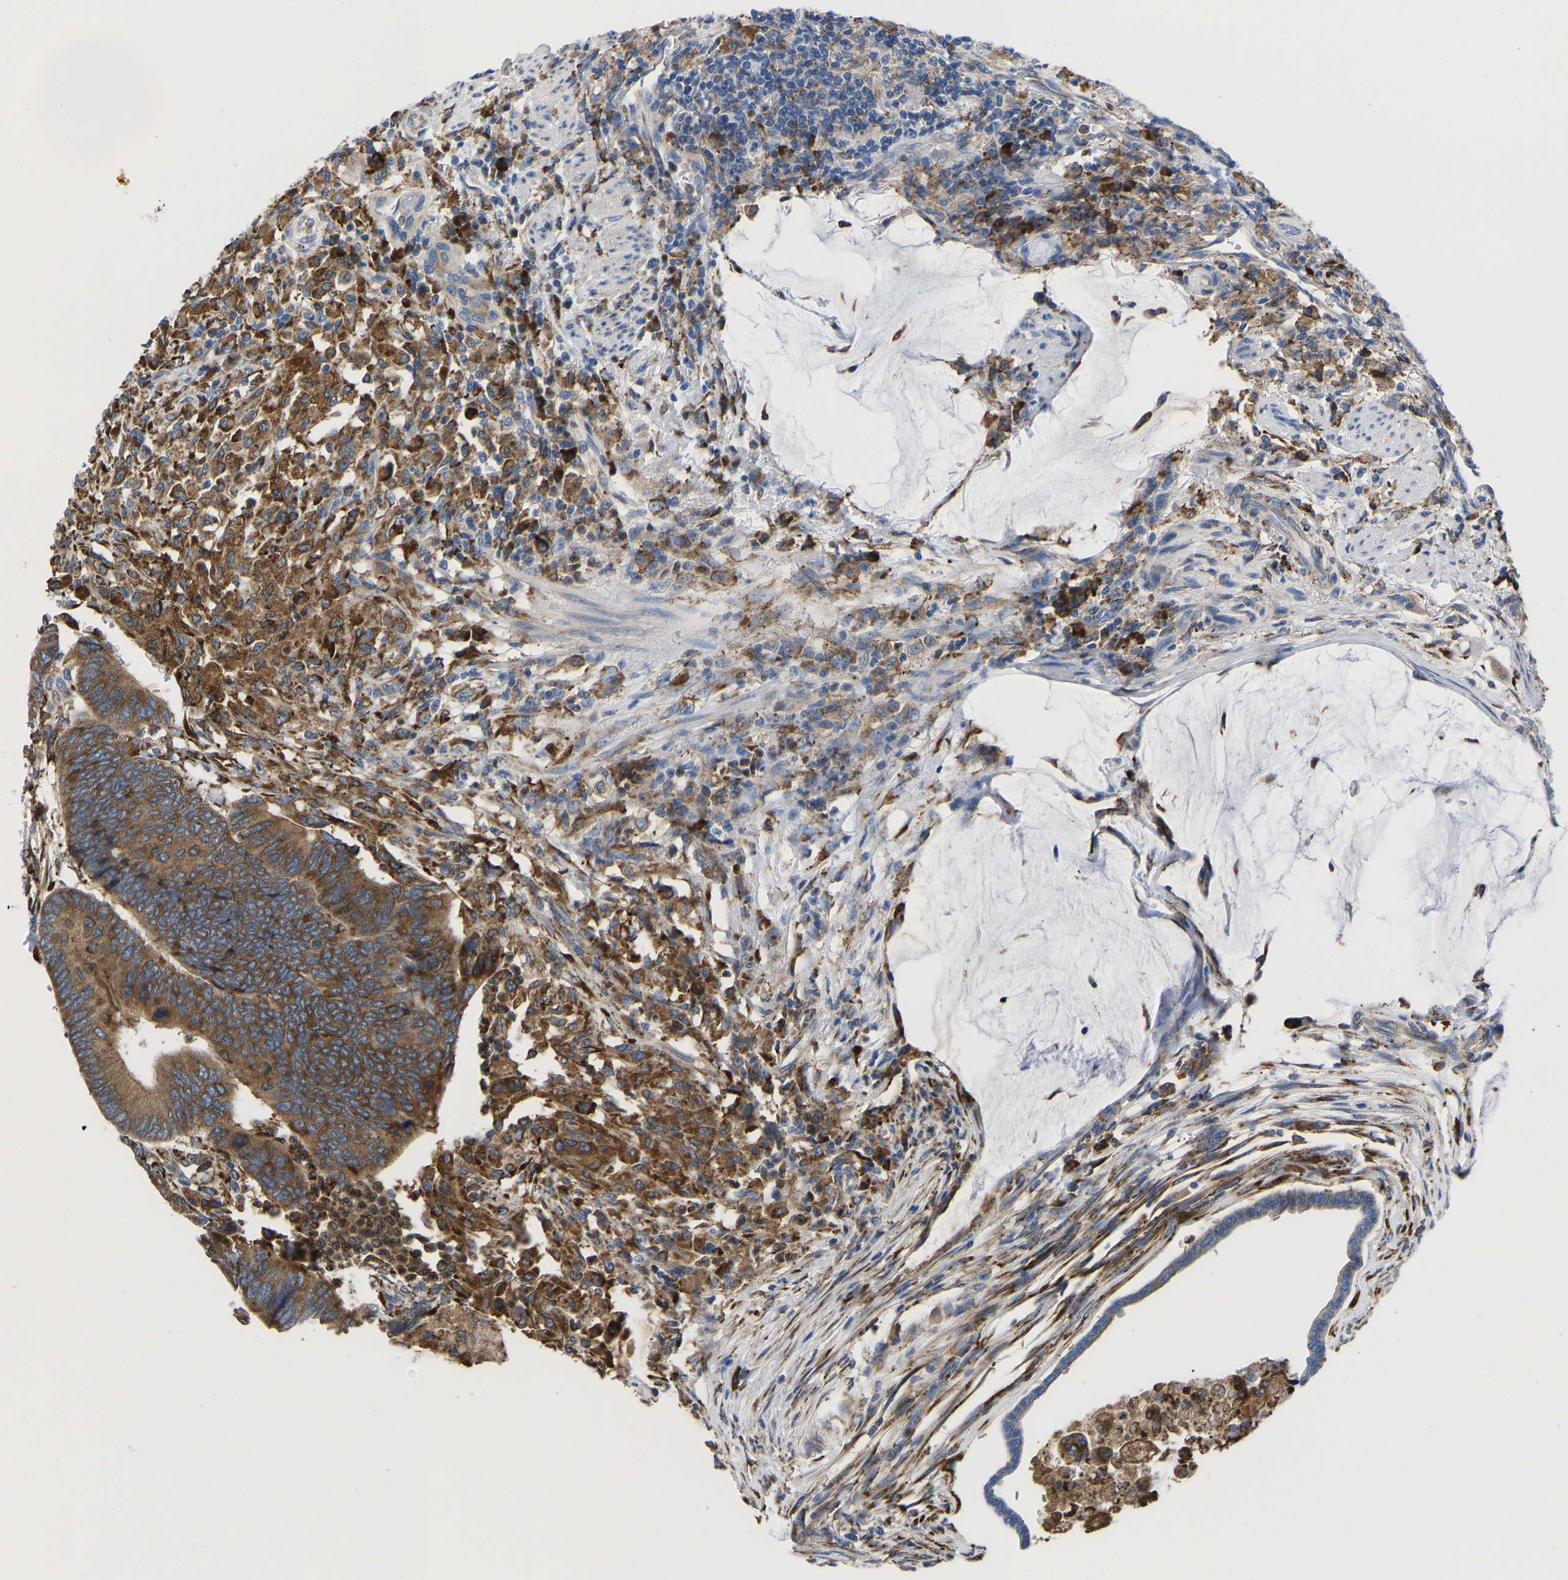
{"staining": {"intensity": "moderate", "quantity": ">75%", "location": "cytoplasmic/membranous"}, "tissue": "colorectal cancer", "cell_type": "Tumor cells", "image_type": "cancer", "snomed": [{"axis": "morphology", "description": "Normal tissue, NOS"}, {"axis": "morphology", "description": "Adenocarcinoma, NOS"}, {"axis": "topography", "description": "Rectum"}, {"axis": "topography", "description": "Peripheral nerve tissue"}], "caption": "A medium amount of moderate cytoplasmic/membranous expression is appreciated in about >75% of tumor cells in colorectal adenocarcinoma tissue. (Brightfield microscopy of DAB IHC at high magnification).", "gene": "P4HB", "patient": {"sex": "male", "age": 92}}